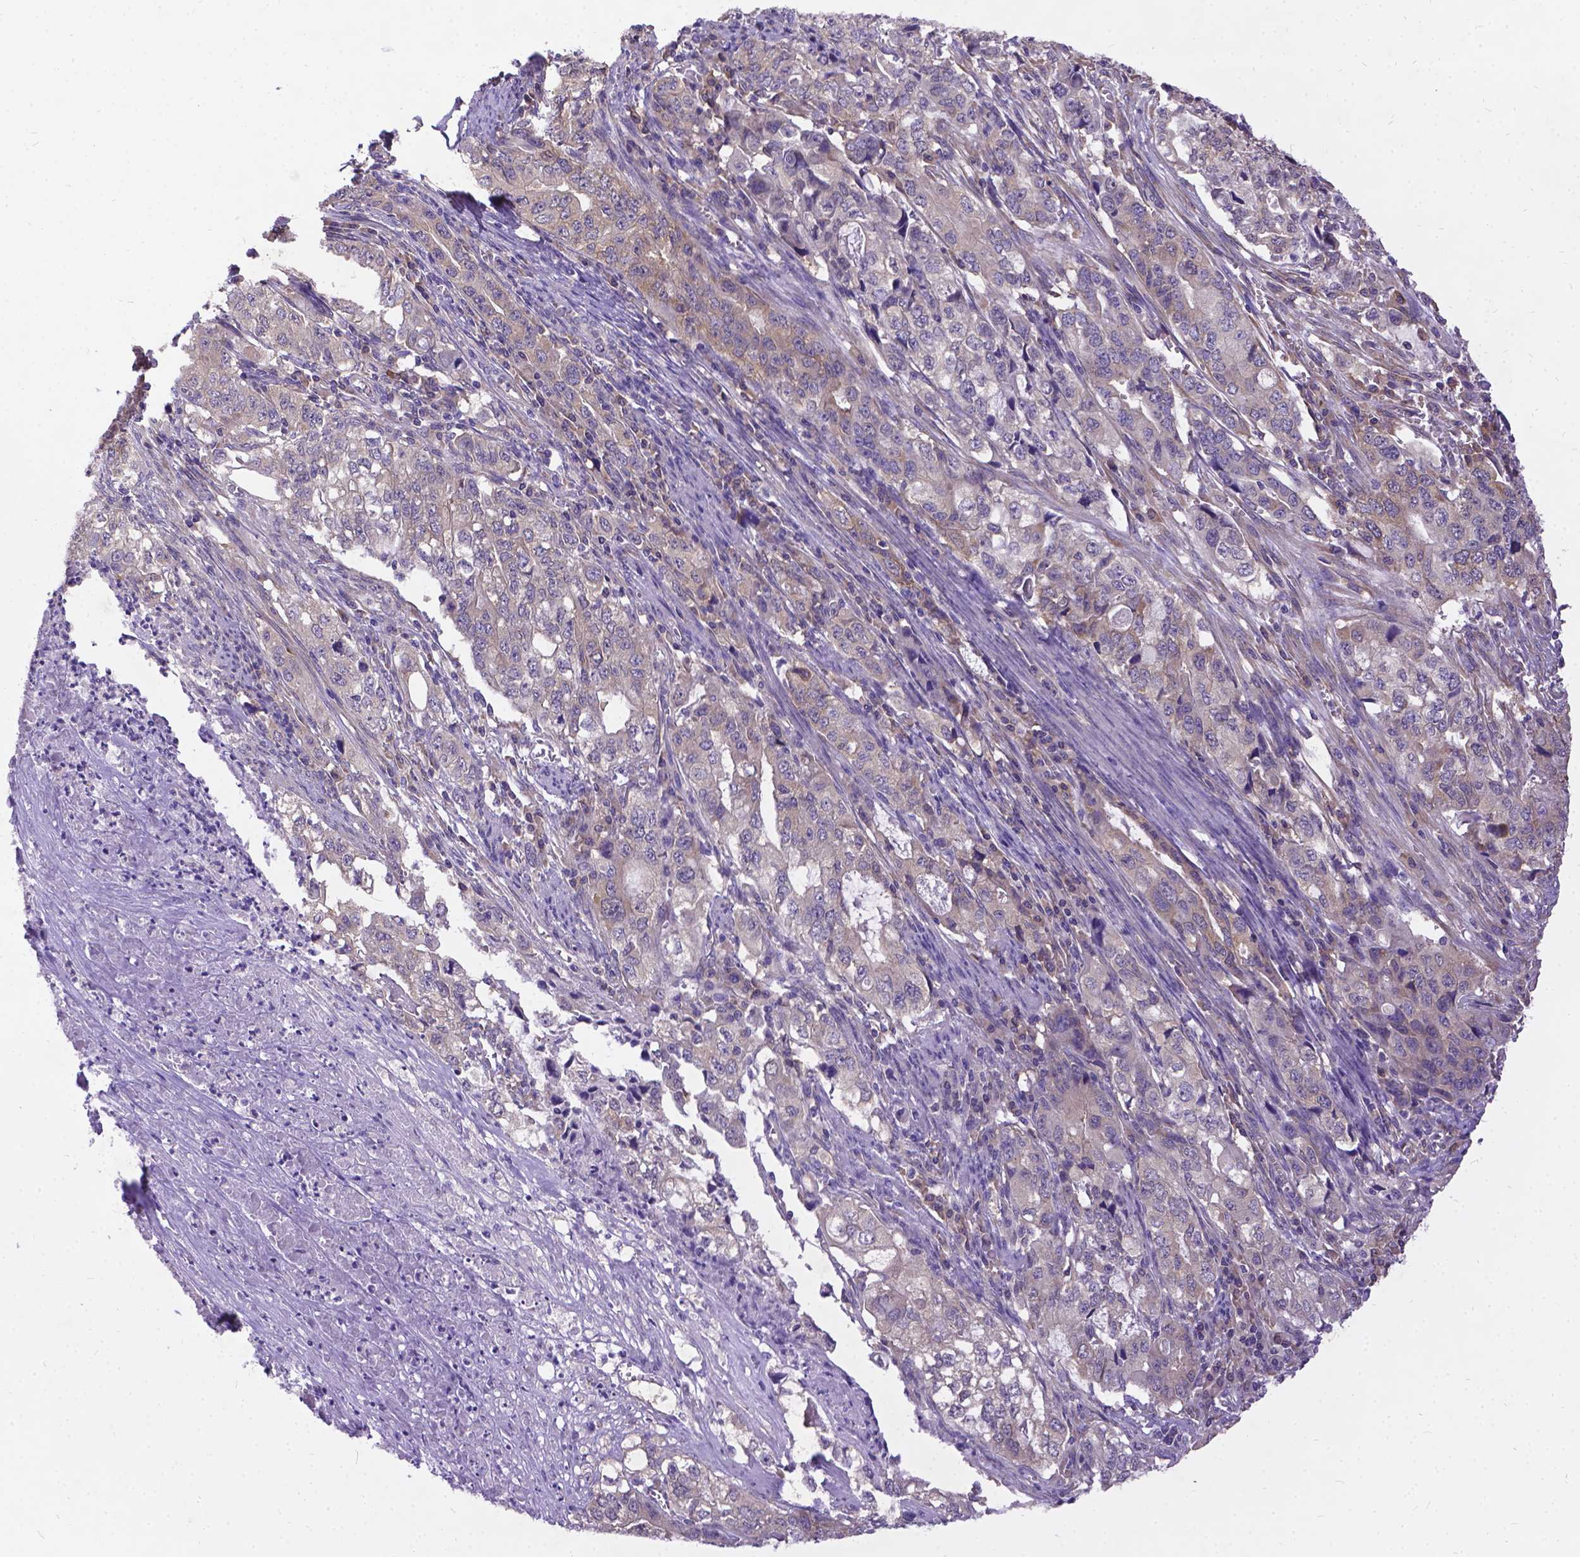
{"staining": {"intensity": "weak", "quantity": "<25%", "location": "cytoplasmic/membranous"}, "tissue": "stomach cancer", "cell_type": "Tumor cells", "image_type": "cancer", "snomed": [{"axis": "morphology", "description": "Adenocarcinoma, NOS"}, {"axis": "topography", "description": "Stomach, lower"}], "caption": "An immunohistochemistry (IHC) micrograph of adenocarcinoma (stomach) is shown. There is no staining in tumor cells of adenocarcinoma (stomach). (IHC, brightfield microscopy, high magnification).", "gene": "DENND6A", "patient": {"sex": "female", "age": 72}}